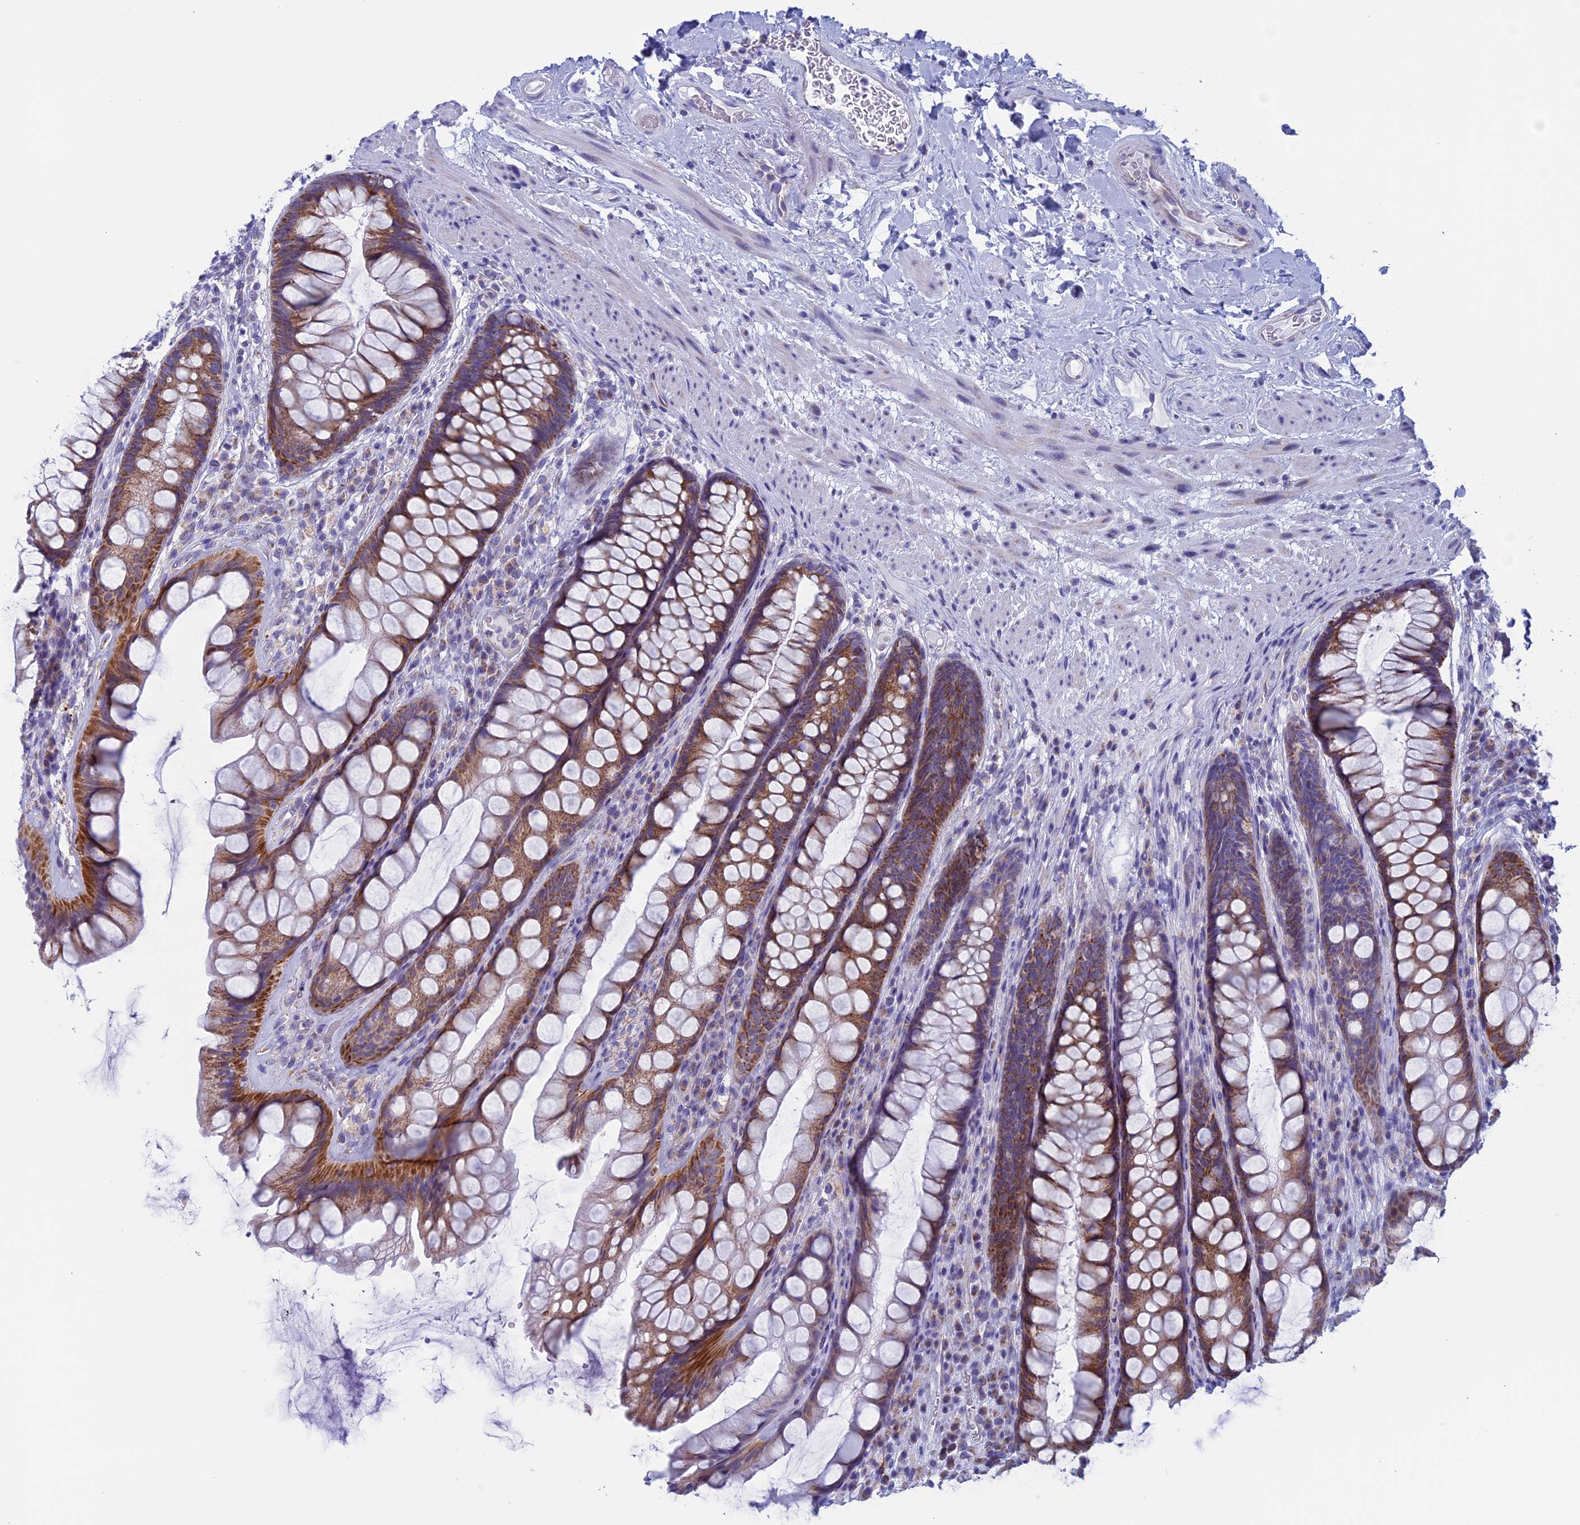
{"staining": {"intensity": "moderate", "quantity": ">75%", "location": "cytoplasmic/membranous"}, "tissue": "rectum", "cell_type": "Glandular cells", "image_type": "normal", "snomed": [{"axis": "morphology", "description": "Normal tissue, NOS"}, {"axis": "topography", "description": "Rectum"}], "caption": "Glandular cells exhibit medium levels of moderate cytoplasmic/membranous staining in approximately >75% of cells in unremarkable human rectum.", "gene": "NDUFB9", "patient": {"sex": "male", "age": 74}}